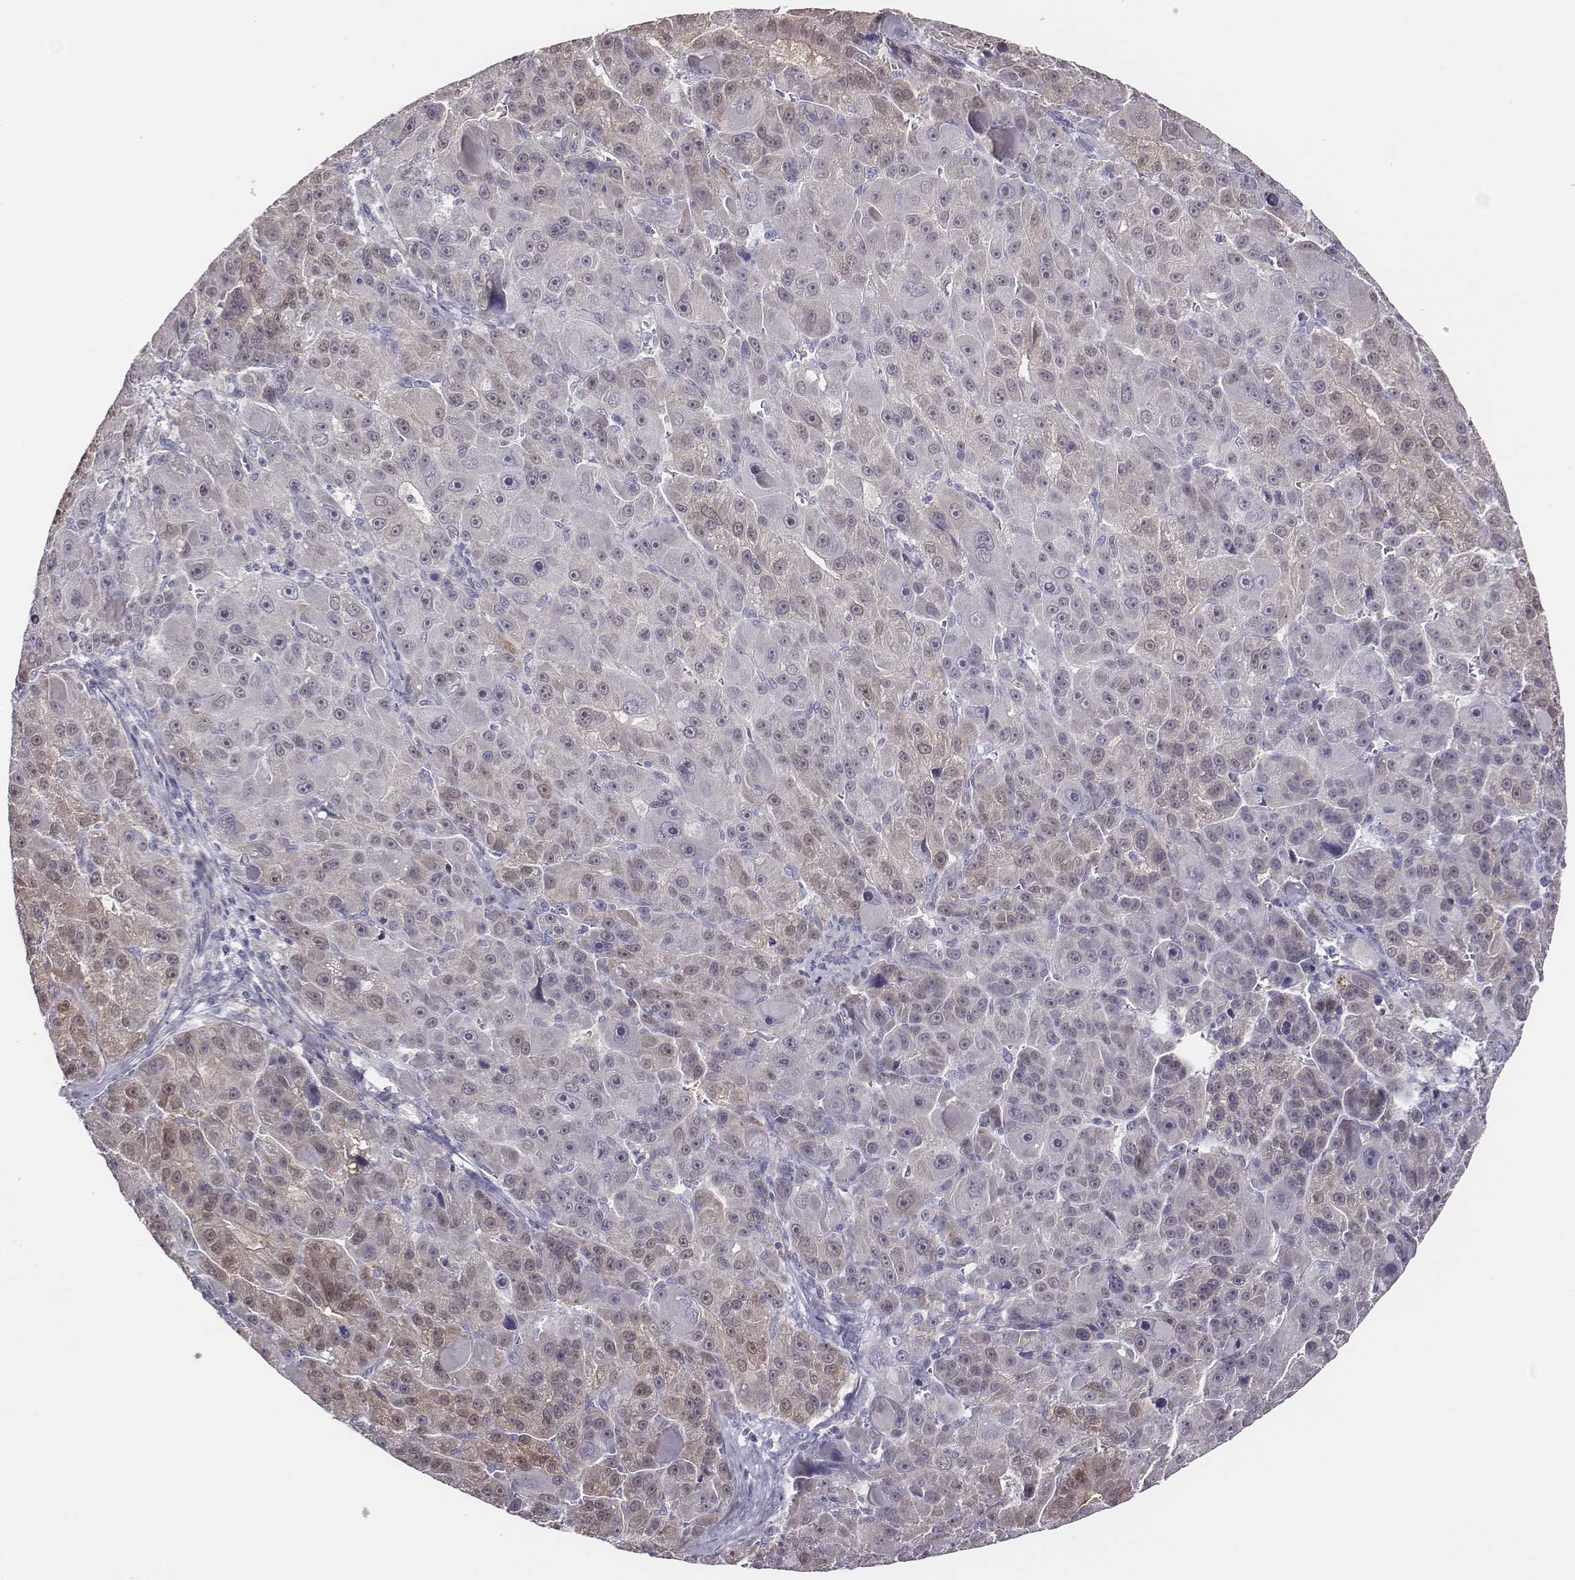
{"staining": {"intensity": "negative", "quantity": "none", "location": "none"}, "tissue": "liver cancer", "cell_type": "Tumor cells", "image_type": "cancer", "snomed": [{"axis": "morphology", "description": "Carcinoma, Hepatocellular, NOS"}, {"axis": "topography", "description": "Liver"}], "caption": "This is an IHC photomicrograph of human hepatocellular carcinoma (liver). There is no staining in tumor cells.", "gene": "SCML2", "patient": {"sex": "male", "age": 76}}